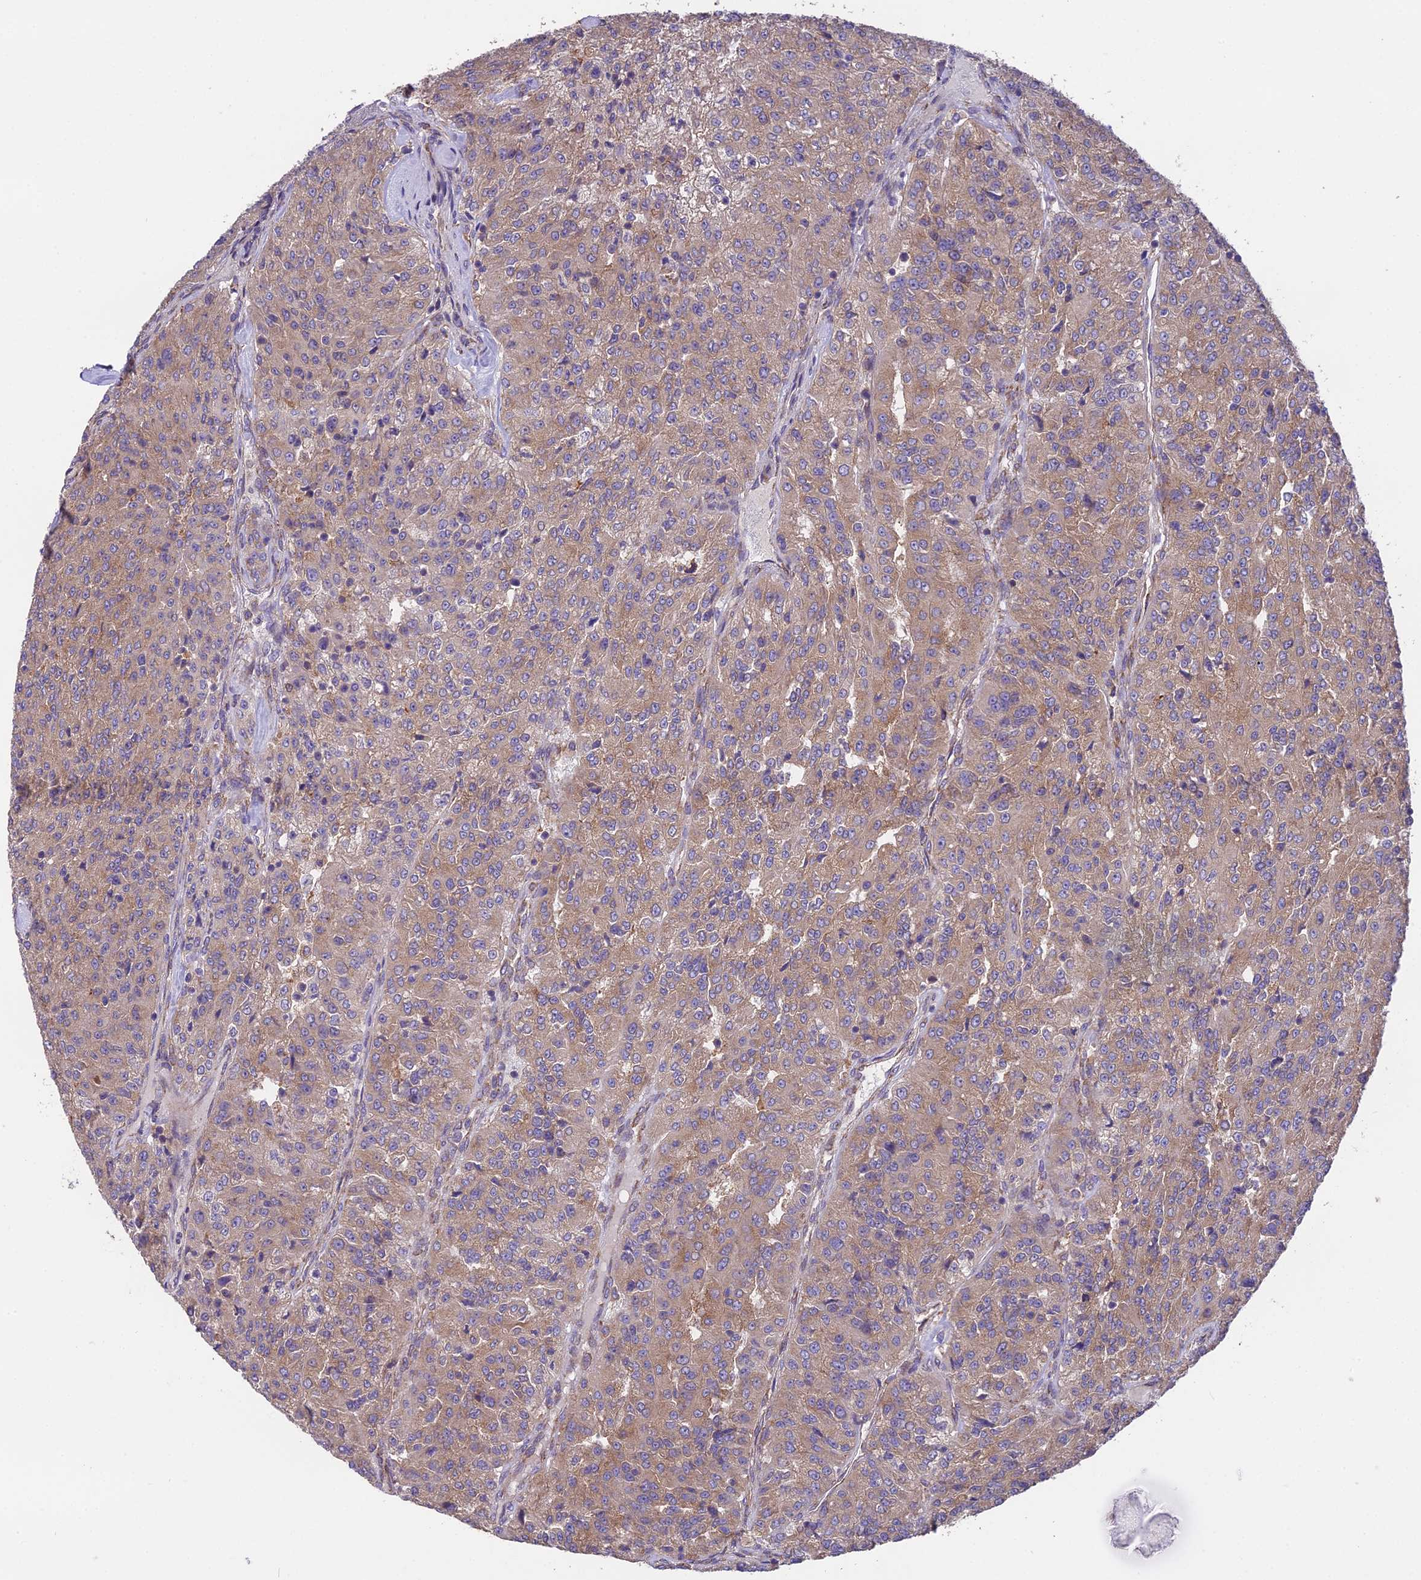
{"staining": {"intensity": "moderate", "quantity": ">75%", "location": "cytoplasmic/membranous"}, "tissue": "renal cancer", "cell_type": "Tumor cells", "image_type": "cancer", "snomed": [{"axis": "morphology", "description": "Adenocarcinoma, NOS"}, {"axis": "topography", "description": "Kidney"}], "caption": "Renal adenocarcinoma stained with DAB immunohistochemistry (IHC) reveals medium levels of moderate cytoplasmic/membranous expression in about >75% of tumor cells.", "gene": "BLOC1S4", "patient": {"sex": "female", "age": 63}}